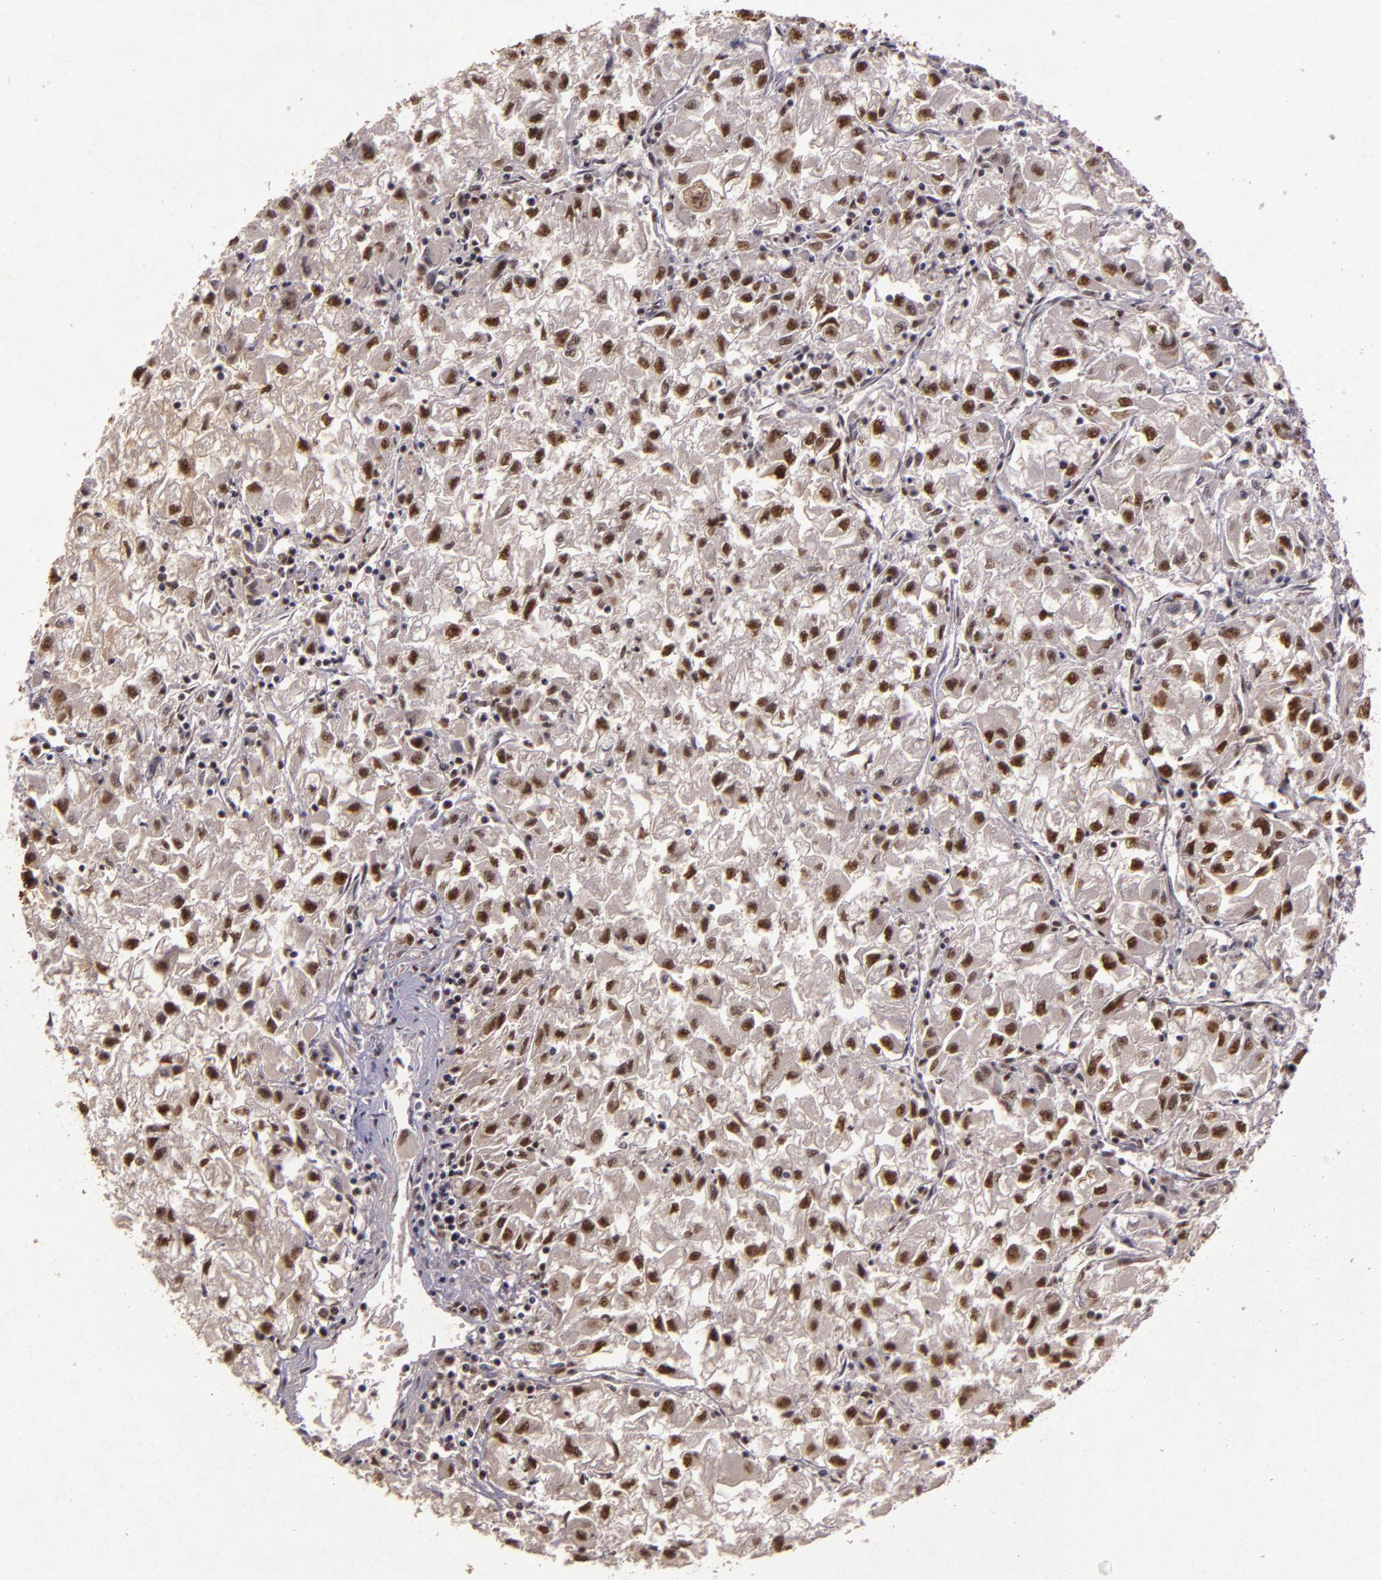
{"staining": {"intensity": "weak", "quantity": ">75%", "location": "nuclear"}, "tissue": "renal cancer", "cell_type": "Tumor cells", "image_type": "cancer", "snomed": [{"axis": "morphology", "description": "Adenocarcinoma, NOS"}, {"axis": "topography", "description": "Kidney"}], "caption": "Human renal adenocarcinoma stained with a protein marker reveals weak staining in tumor cells.", "gene": "CBX3", "patient": {"sex": "male", "age": 59}}